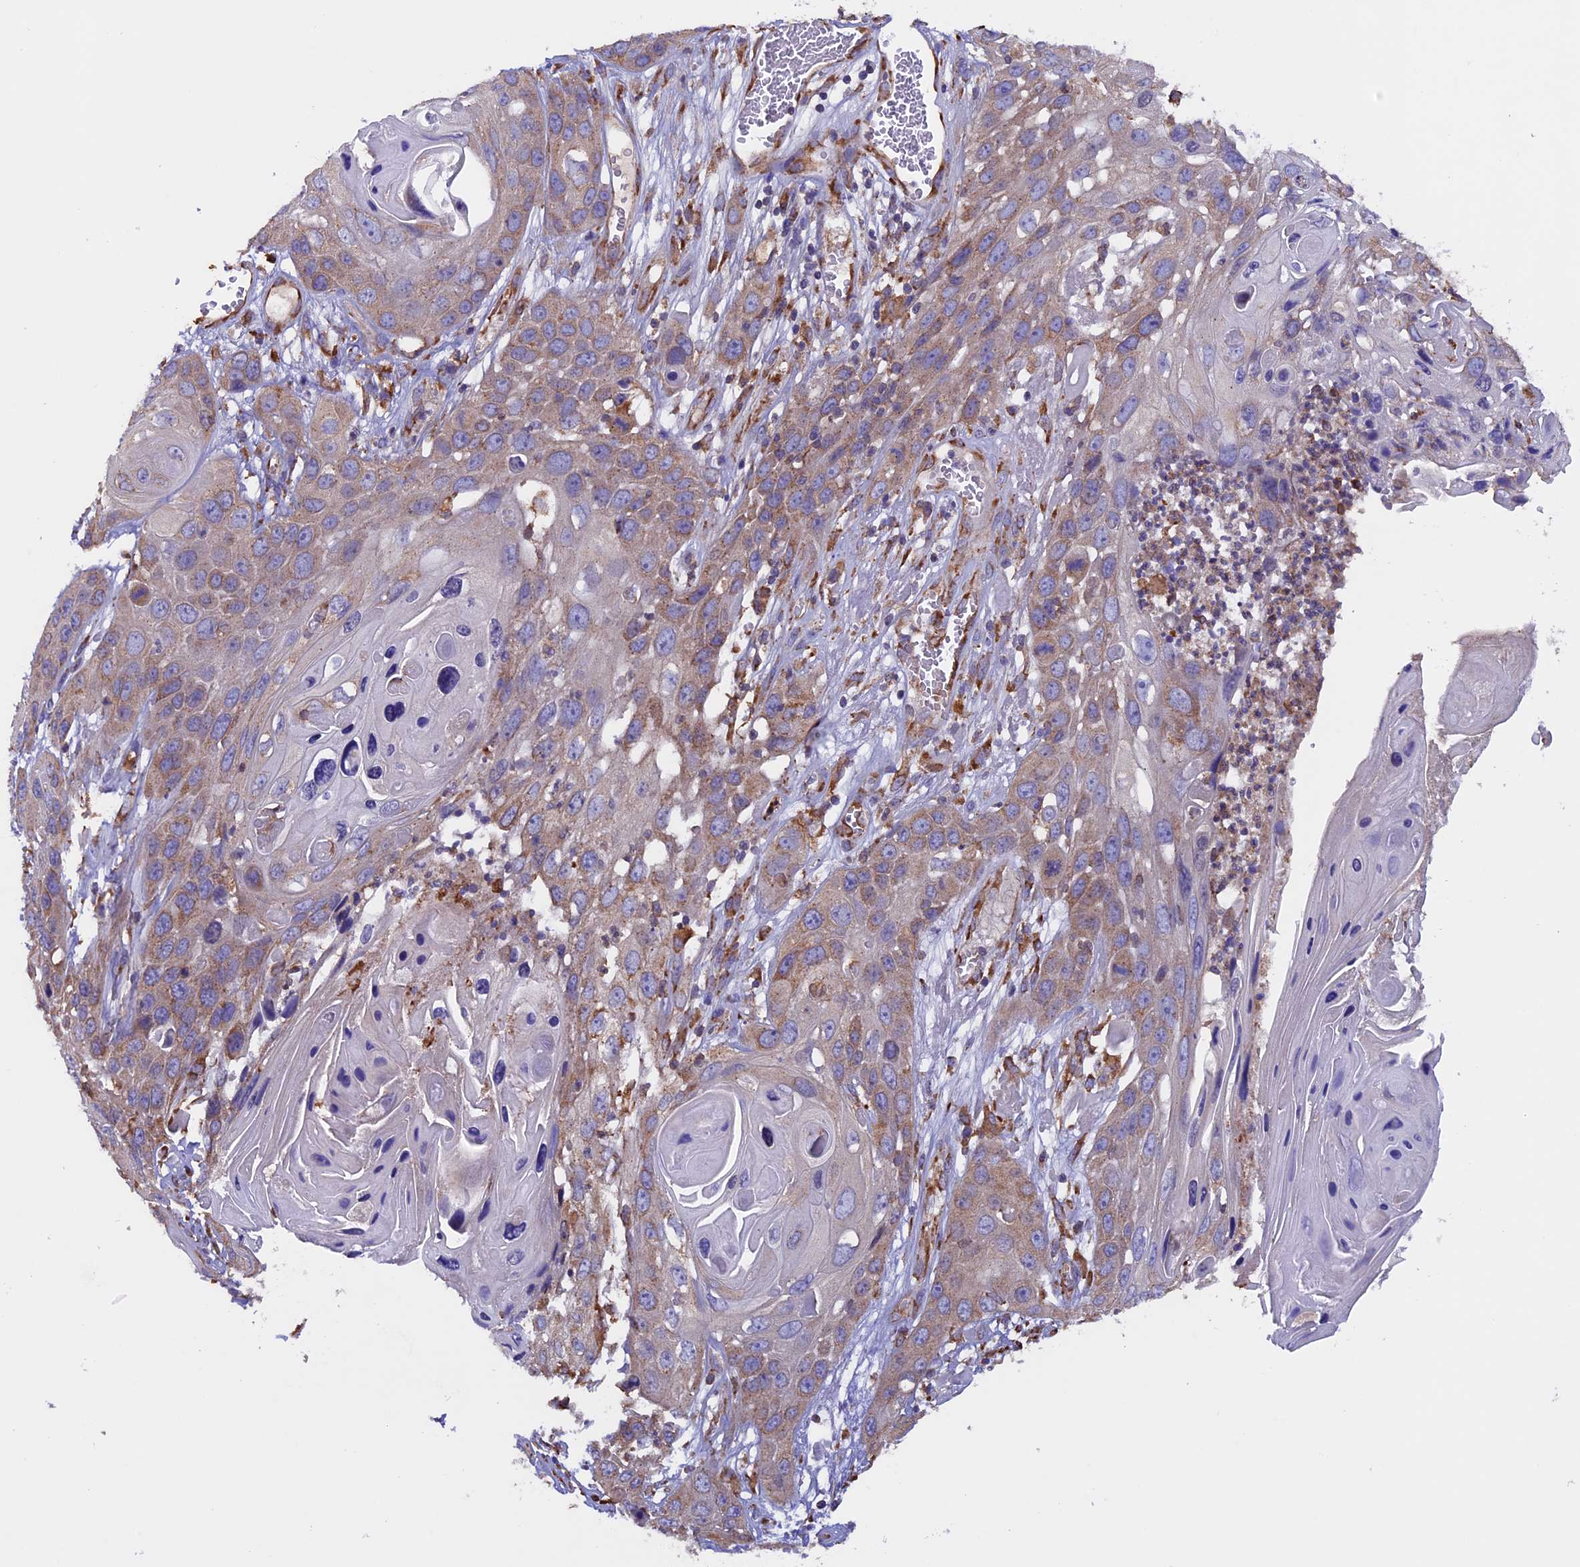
{"staining": {"intensity": "weak", "quantity": ">75%", "location": "cytoplasmic/membranous"}, "tissue": "skin cancer", "cell_type": "Tumor cells", "image_type": "cancer", "snomed": [{"axis": "morphology", "description": "Squamous cell carcinoma, NOS"}, {"axis": "topography", "description": "Skin"}], "caption": "Immunohistochemistry (IHC) (DAB) staining of human skin cancer displays weak cytoplasmic/membranous protein positivity in about >75% of tumor cells.", "gene": "BTBD3", "patient": {"sex": "male", "age": 55}}